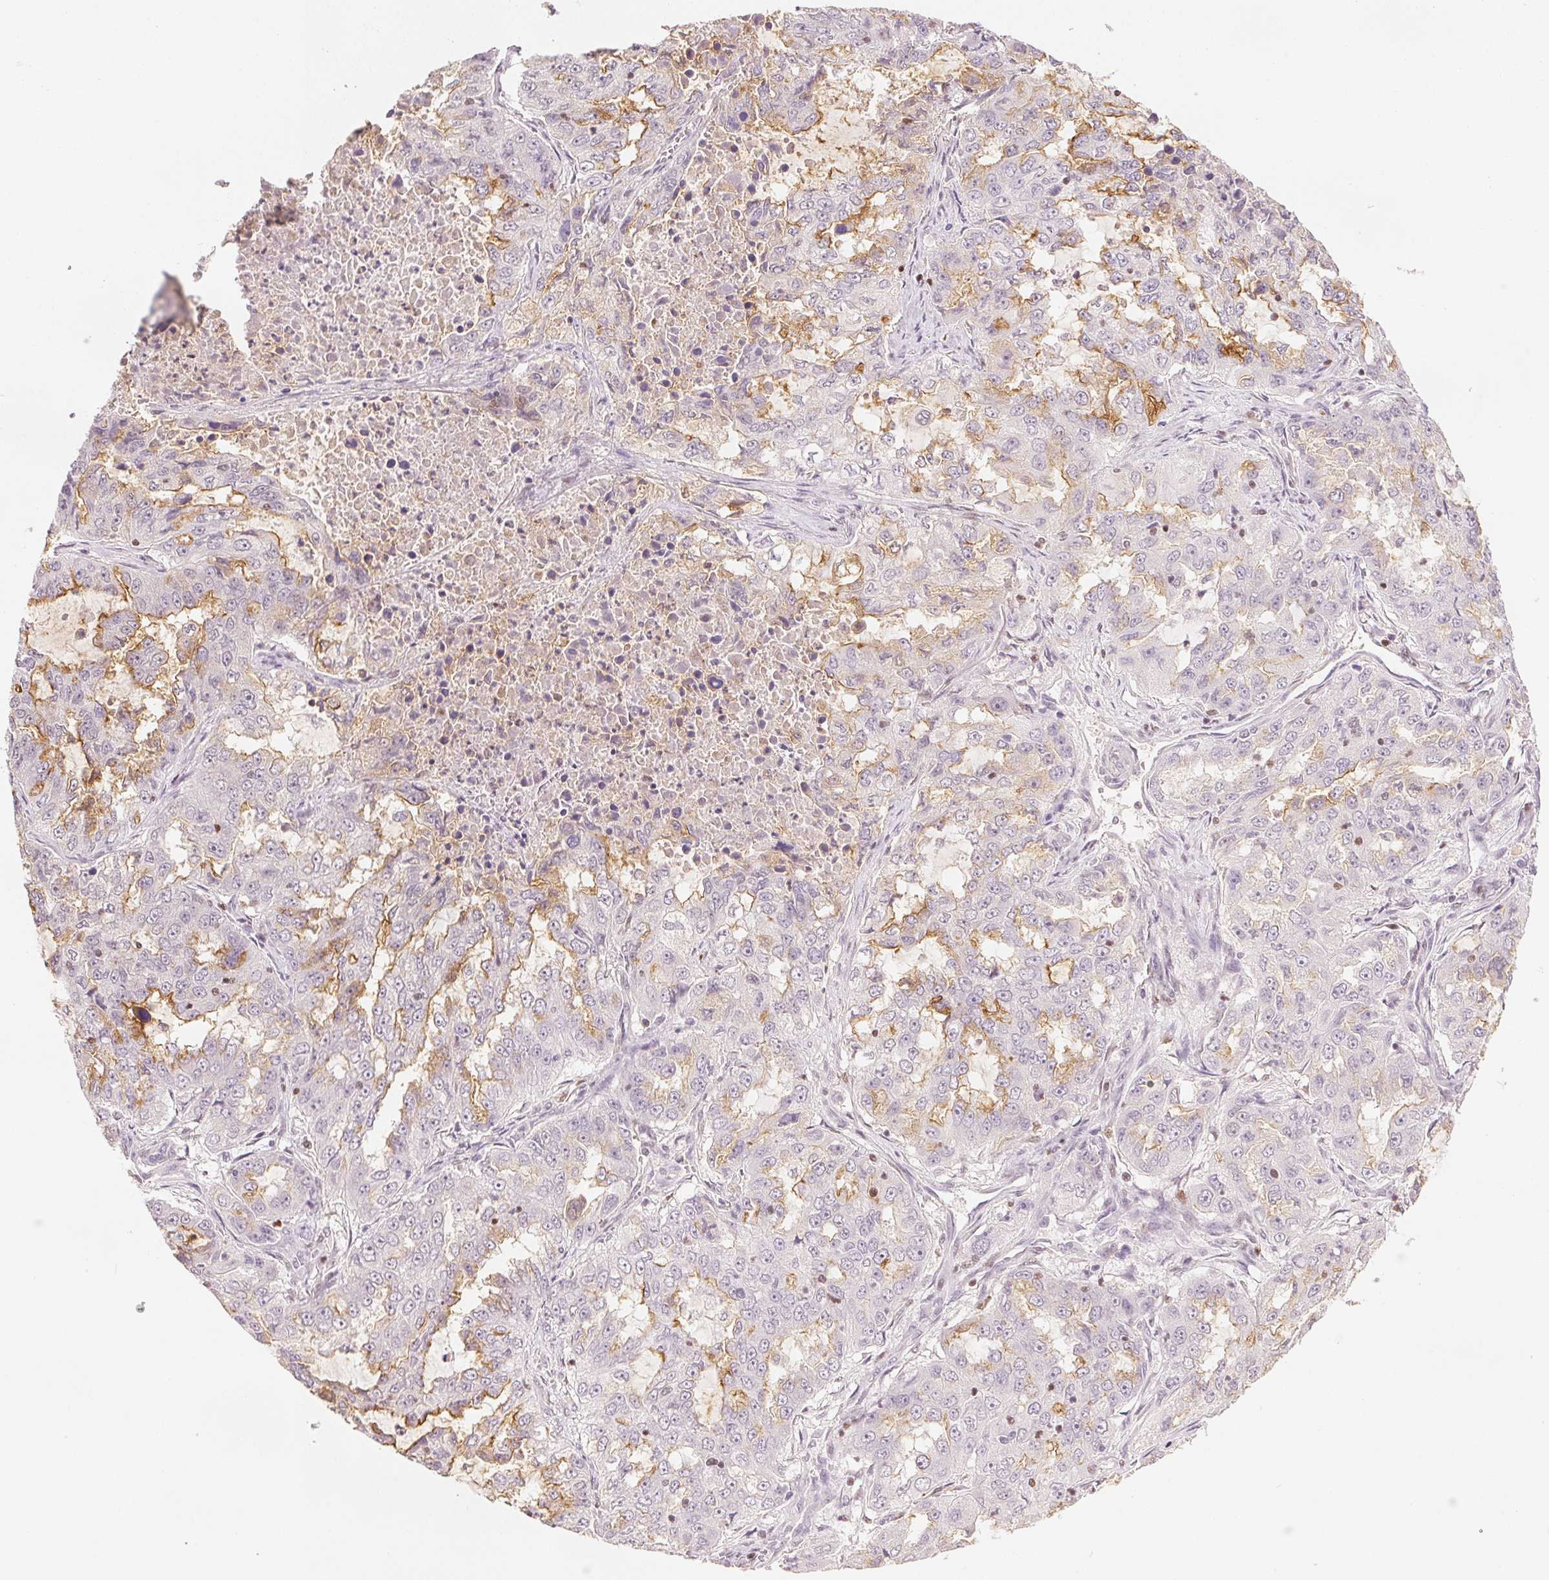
{"staining": {"intensity": "moderate", "quantity": "<25%", "location": "cytoplasmic/membranous"}, "tissue": "lung cancer", "cell_type": "Tumor cells", "image_type": "cancer", "snomed": [{"axis": "morphology", "description": "Adenocarcinoma, NOS"}, {"axis": "topography", "description": "Lung"}], "caption": "Adenocarcinoma (lung) stained with a protein marker reveals moderate staining in tumor cells.", "gene": "RUNX2", "patient": {"sex": "female", "age": 61}}